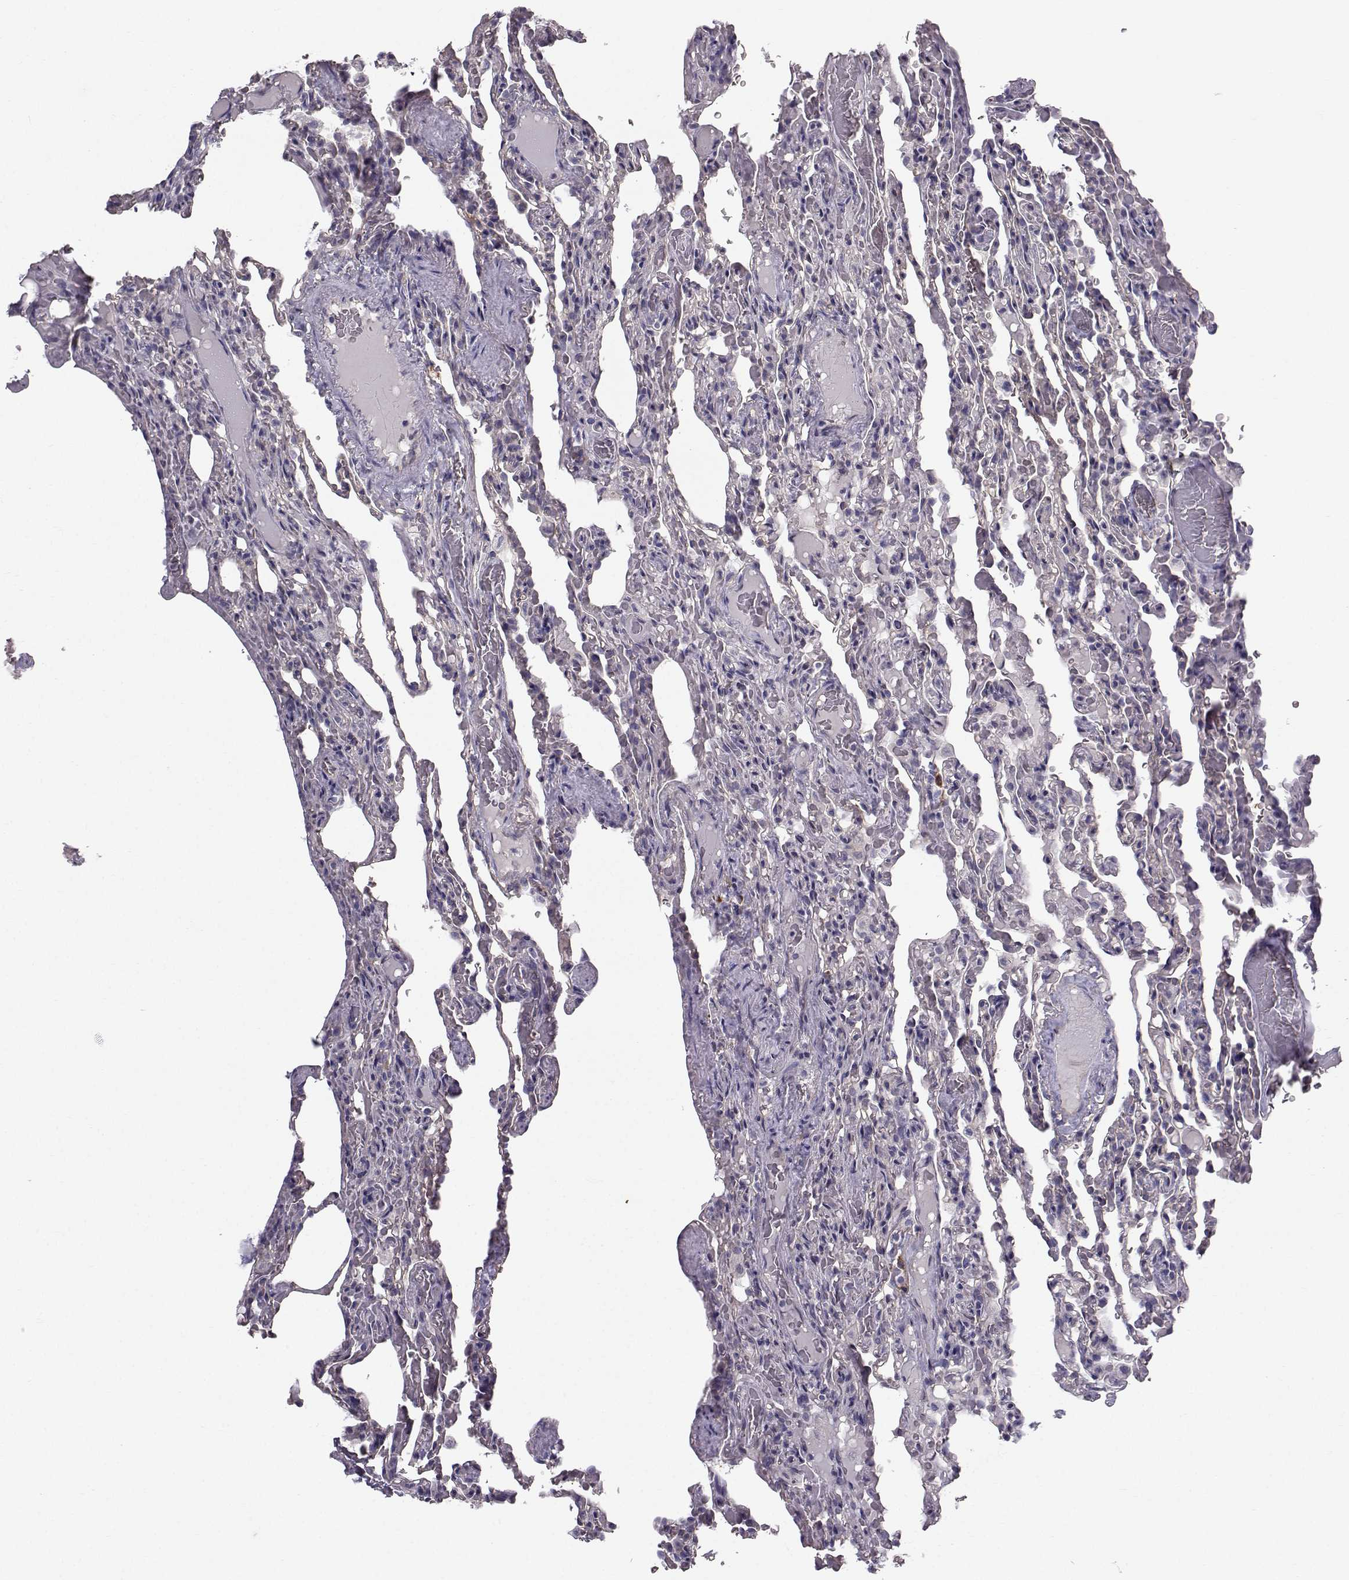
{"staining": {"intensity": "negative", "quantity": "none", "location": "none"}, "tissue": "lung", "cell_type": "Alveolar cells", "image_type": "normal", "snomed": [{"axis": "morphology", "description": "Normal tissue, NOS"}, {"axis": "topography", "description": "Lung"}], "caption": "Alveolar cells show no significant positivity in unremarkable lung. (DAB immunohistochemistry (IHC) with hematoxylin counter stain).", "gene": "QPCT", "patient": {"sex": "female", "age": 43}}